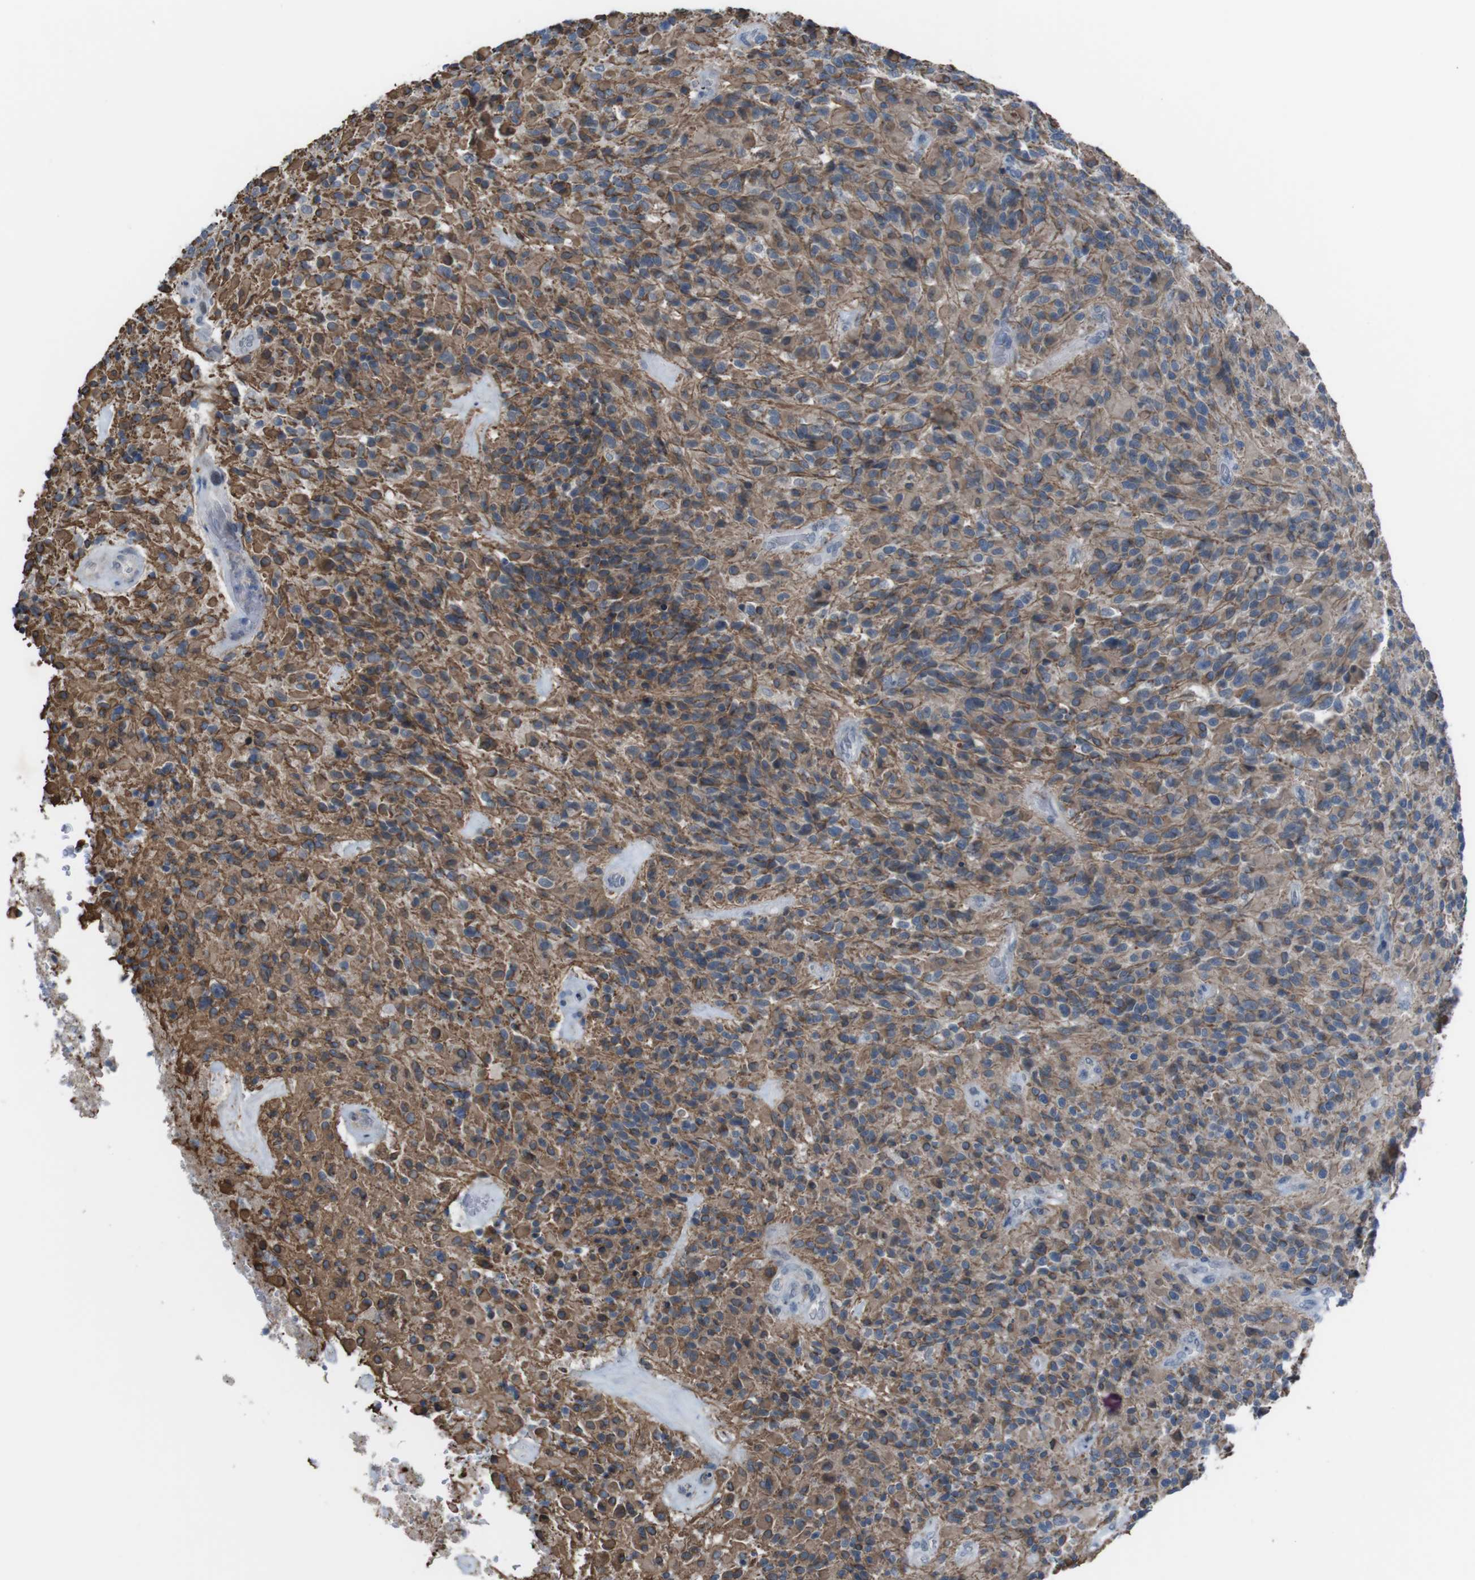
{"staining": {"intensity": "moderate", "quantity": ">75%", "location": "cytoplasmic/membranous"}, "tissue": "glioma", "cell_type": "Tumor cells", "image_type": "cancer", "snomed": [{"axis": "morphology", "description": "Glioma, malignant, High grade"}, {"axis": "topography", "description": "Brain"}], "caption": "A medium amount of moderate cytoplasmic/membranous positivity is appreciated in approximately >75% of tumor cells in glioma tissue.", "gene": "CDH22", "patient": {"sex": "male", "age": 71}}